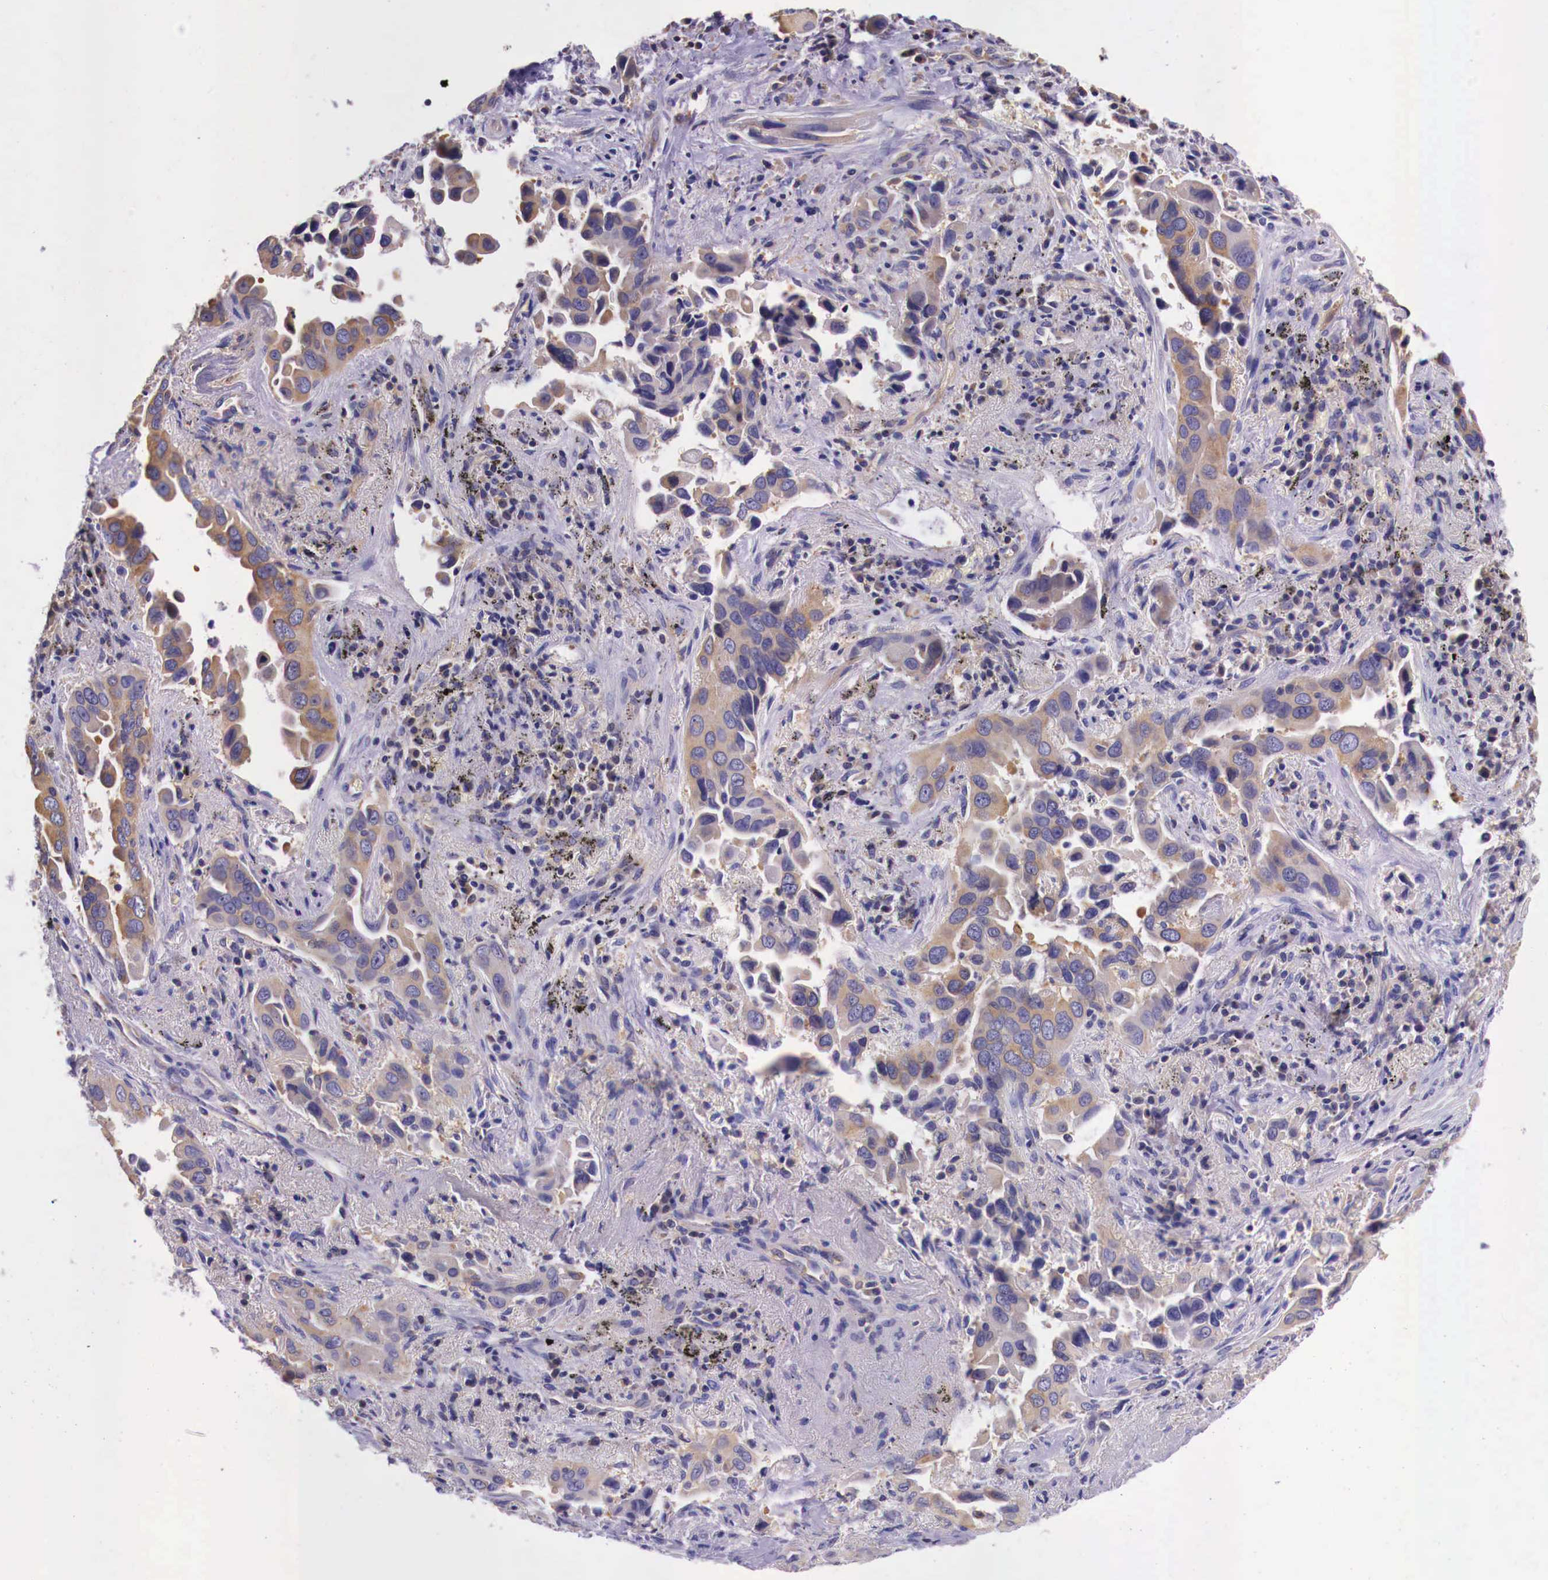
{"staining": {"intensity": "weak", "quantity": ">75%", "location": "cytoplasmic/membranous"}, "tissue": "lung cancer", "cell_type": "Tumor cells", "image_type": "cancer", "snomed": [{"axis": "morphology", "description": "Adenocarcinoma, NOS"}, {"axis": "topography", "description": "Lung"}], "caption": "This photomicrograph reveals immunohistochemistry (IHC) staining of lung adenocarcinoma, with low weak cytoplasmic/membranous expression in approximately >75% of tumor cells.", "gene": "GRIPAP1", "patient": {"sex": "male", "age": 68}}